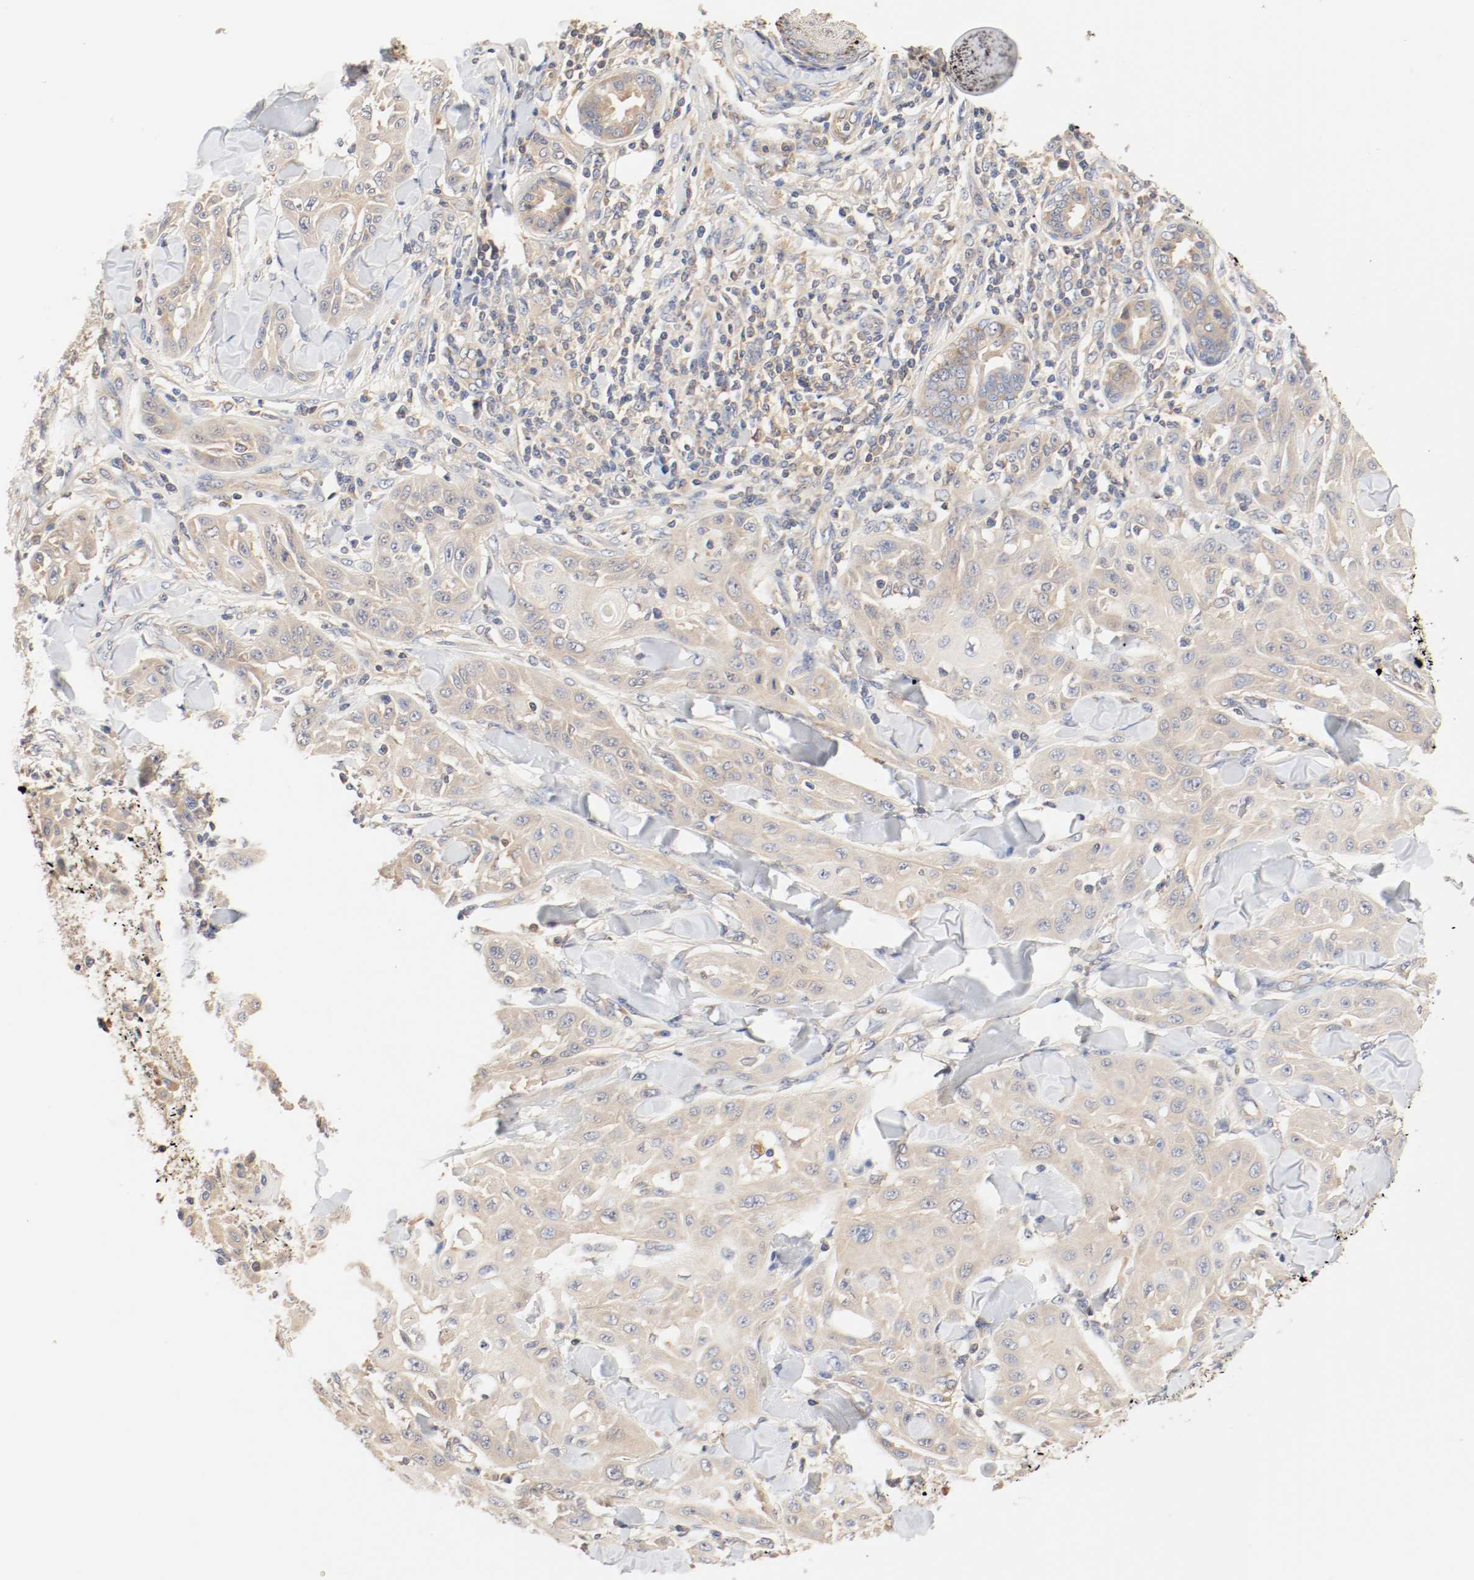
{"staining": {"intensity": "moderate", "quantity": ">75%", "location": "cytoplasmic/membranous"}, "tissue": "skin cancer", "cell_type": "Tumor cells", "image_type": "cancer", "snomed": [{"axis": "morphology", "description": "Squamous cell carcinoma, NOS"}, {"axis": "topography", "description": "Skin"}], "caption": "Immunohistochemical staining of skin cancer (squamous cell carcinoma) exhibits medium levels of moderate cytoplasmic/membranous staining in about >75% of tumor cells. The staining was performed using DAB to visualize the protein expression in brown, while the nuclei were stained in blue with hematoxylin (Magnification: 20x).", "gene": "GIT1", "patient": {"sex": "male", "age": 24}}